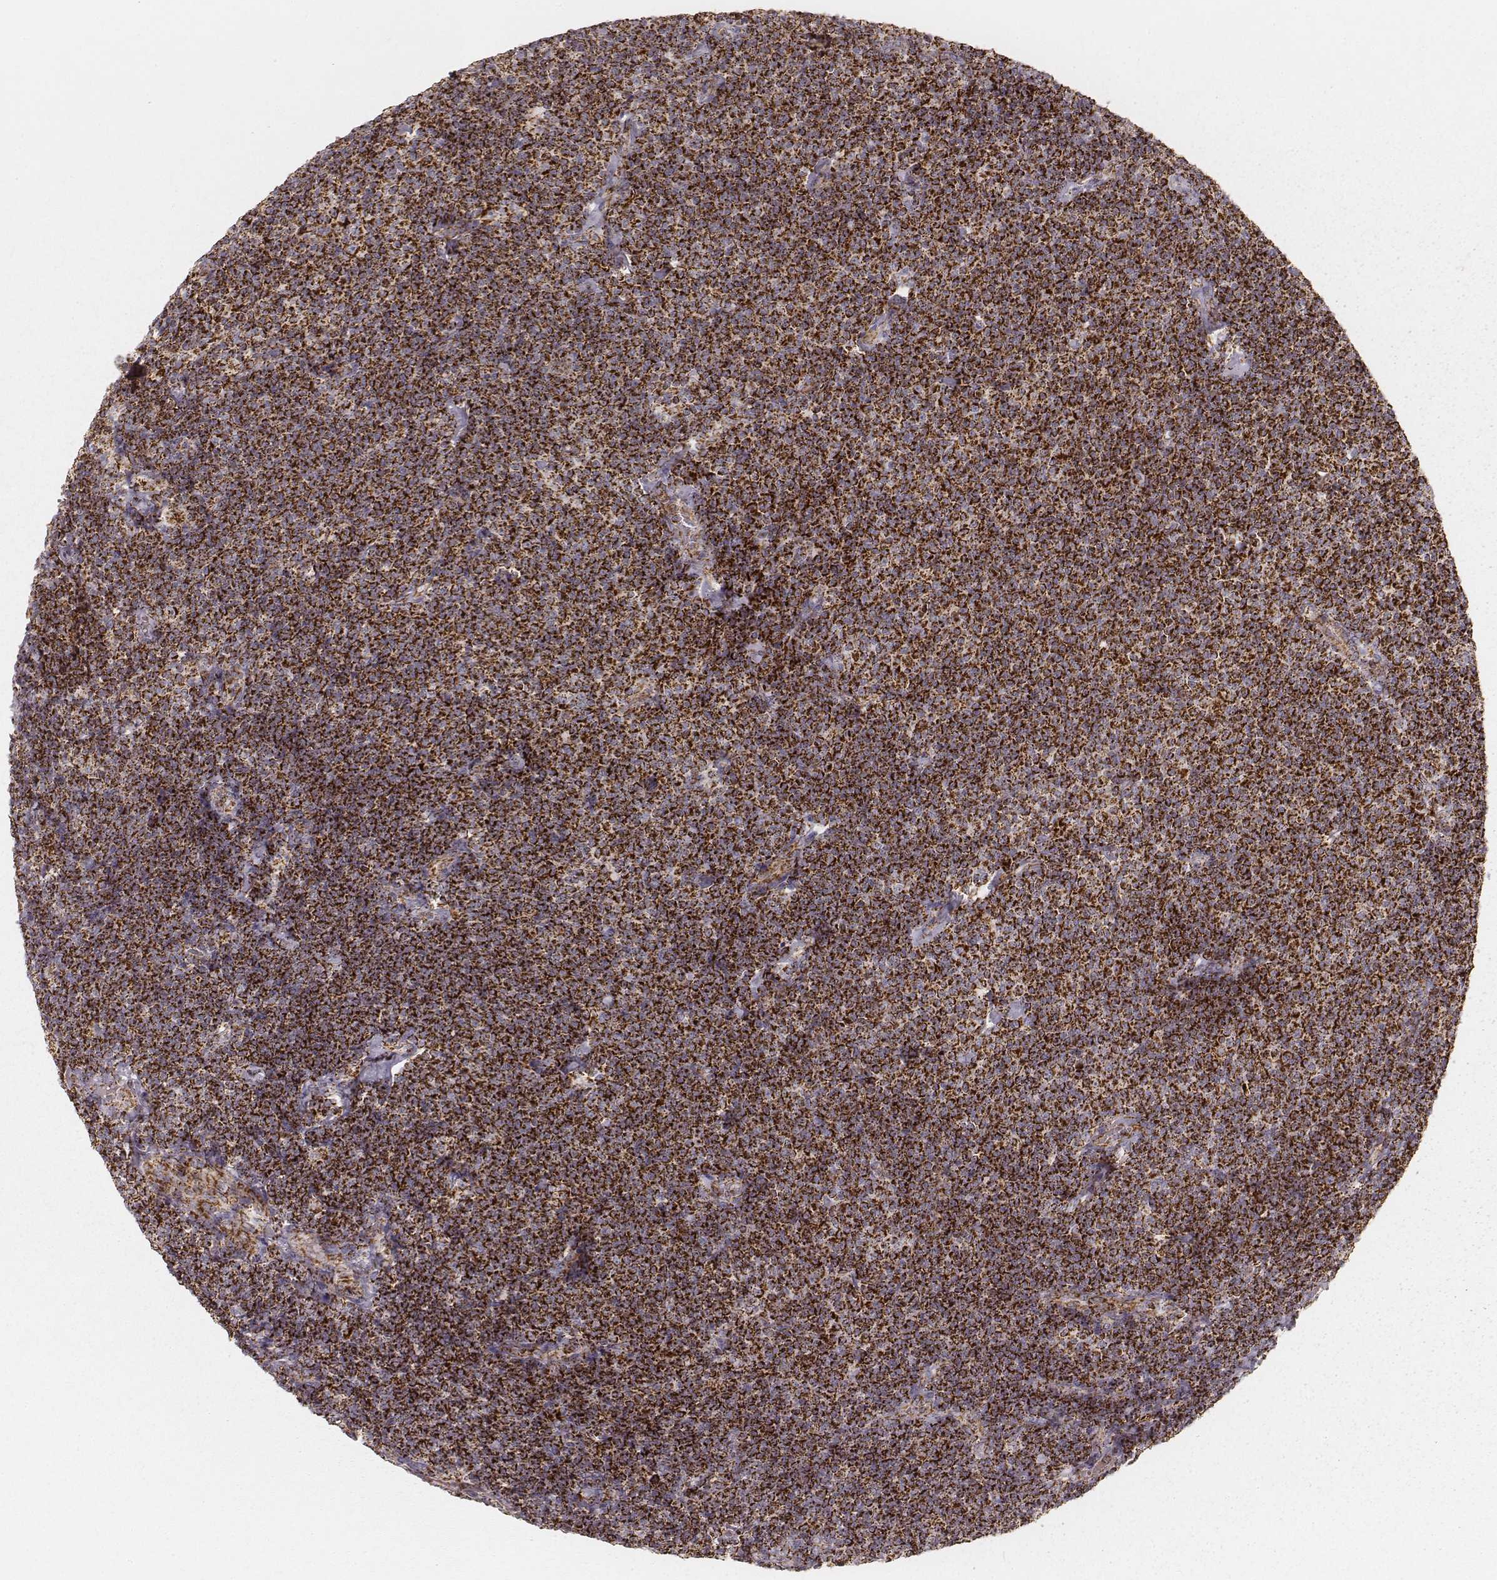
{"staining": {"intensity": "strong", "quantity": ">75%", "location": "cytoplasmic/membranous"}, "tissue": "lymphoma", "cell_type": "Tumor cells", "image_type": "cancer", "snomed": [{"axis": "morphology", "description": "Malignant lymphoma, non-Hodgkin's type, Low grade"}, {"axis": "topography", "description": "Lymph node"}], "caption": "Protein staining of low-grade malignant lymphoma, non-Hodgkin's type tissue reveals strong cytoplasmic/membranous staining in approximately >75% of tumor cells.", "gene": "CS", "patient": {"sex": "male", "age": 81}}